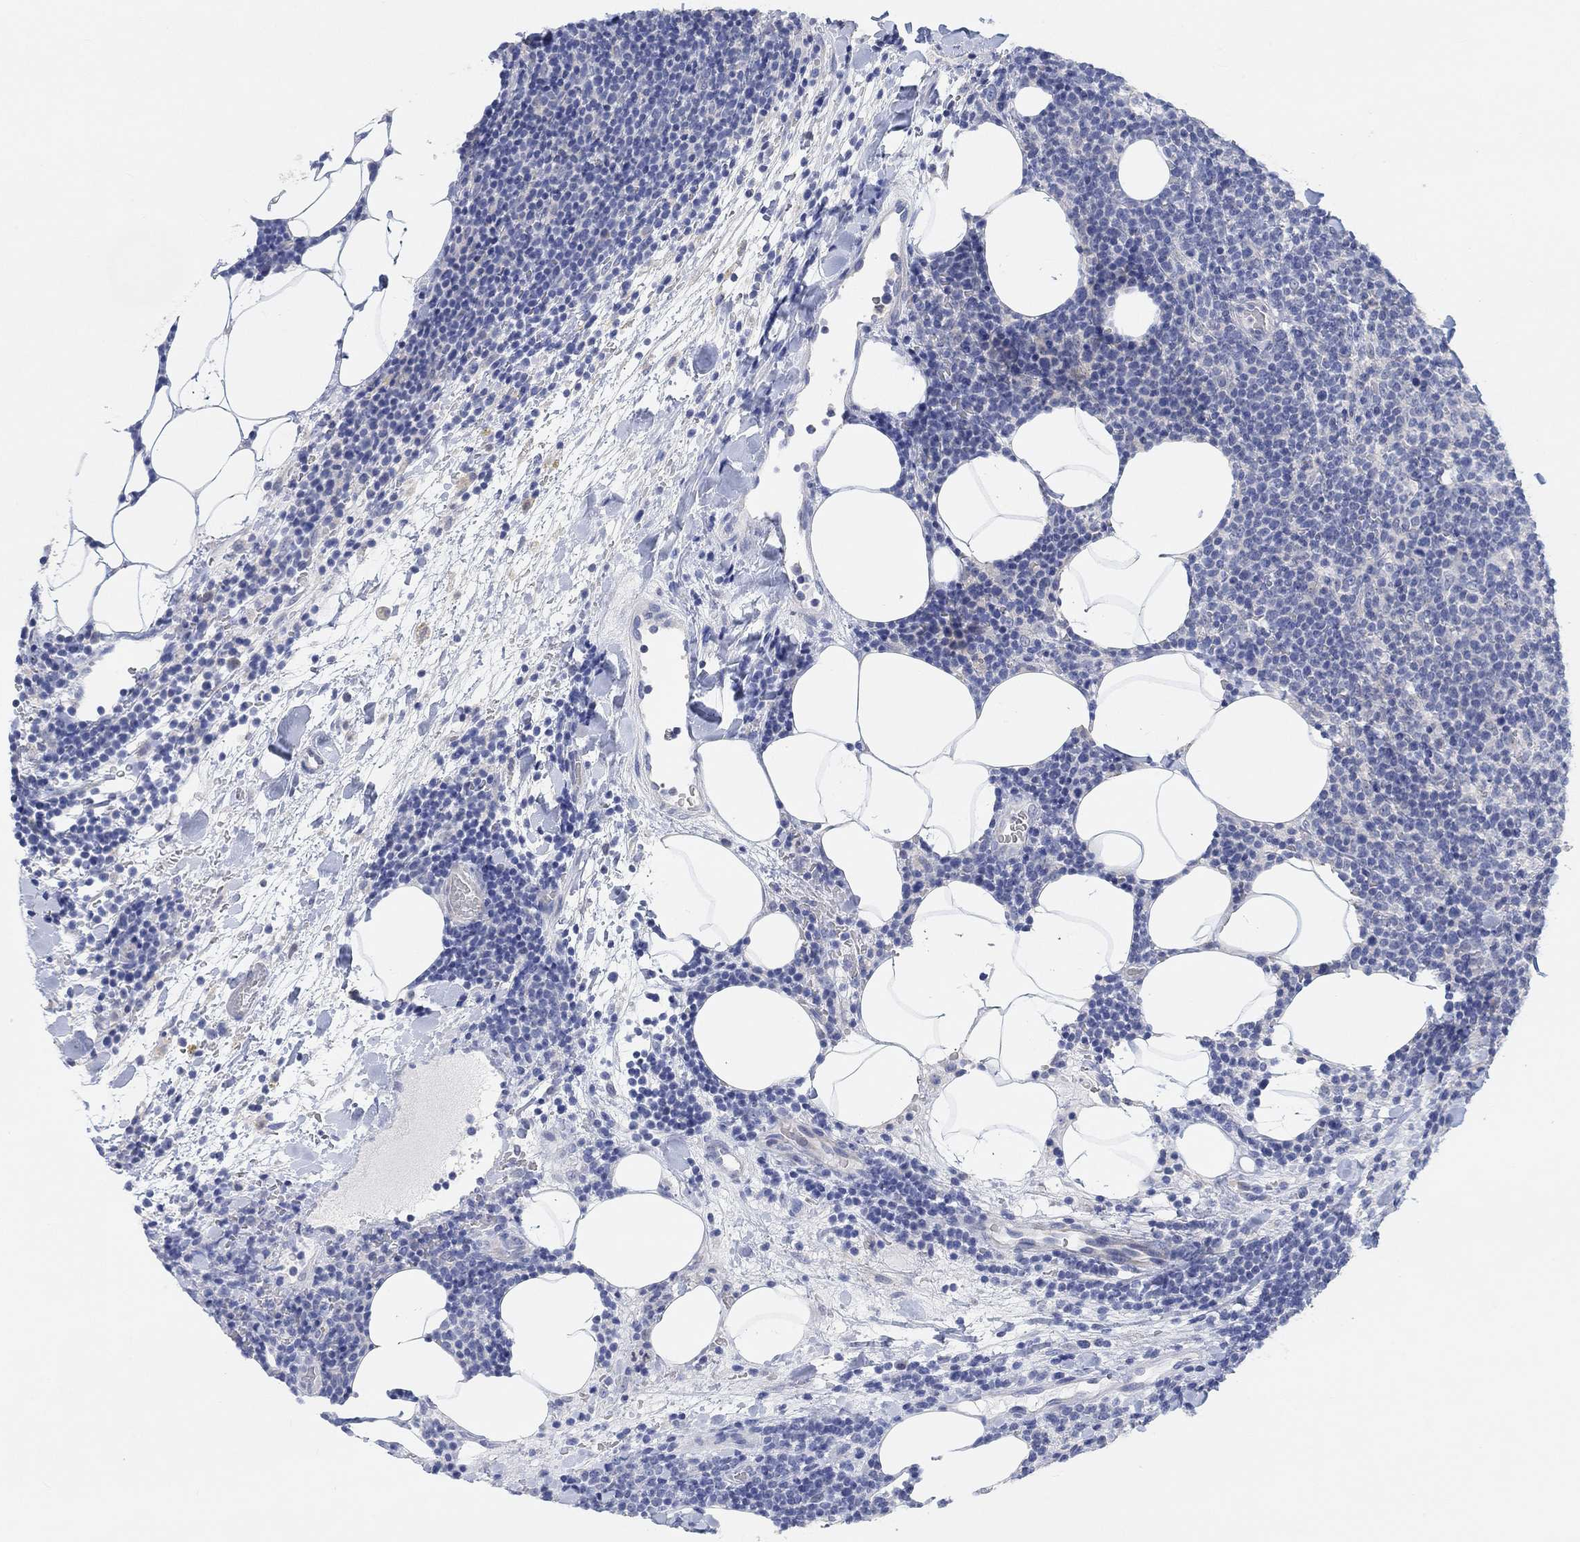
{"staining": {"intensity": "negative", "quantity": "none", "location": "none"}, "tissue": "lymphoma", "cell_type": "Tumor cells", "image_type": "cancer", "snomed": [{"axis": "morphology", "description": "Malignant lymphoma, non-Hodgkin's type, High grade"}, {"axis": "topography", "description": "Lymph node"}], "caption": "Immunohistochemical staining of human lymphoma shows no significant expression in tumor cells.", "gene": "NLRP14", "patient": {"sex": "male", "age": 61}}